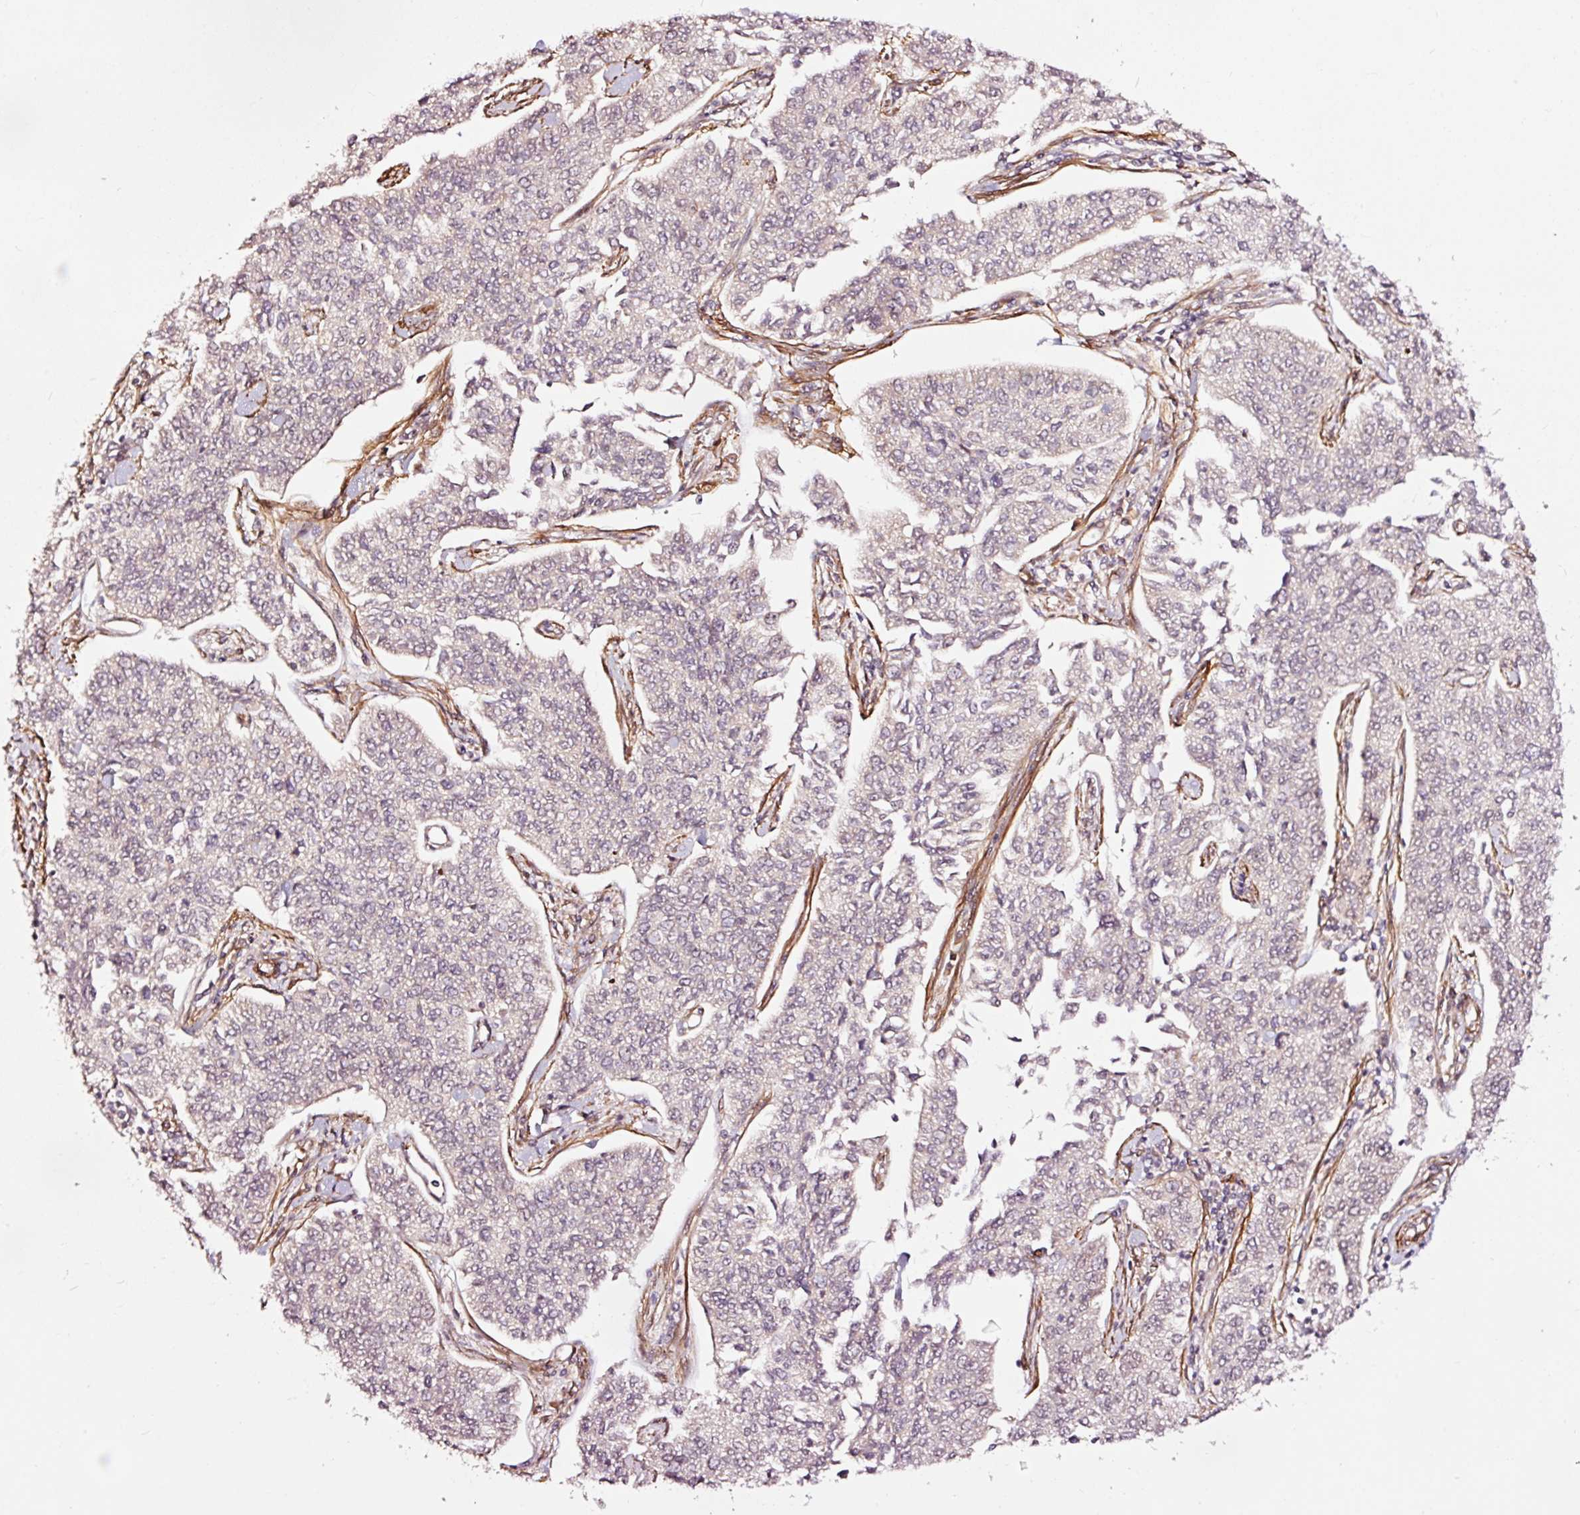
{"staining": {"intensity": "negative", "quantity": "none", "location": "none"}, "tissue": "cervical cancer", "cell_type": "Tumor cells", "image_type": "cancer", "snomed": [{"axis": "morphology", "description": "Squamous cell carcinoma, NOS"}, {"axis": "topography", "description": "Cervix"}], "caption": "This is an immunohistochemistry (IHC) photomicrograph of cervical squamous cell carcinoma. There is no expression in tumor cells.", "gene": "TPM1", "patient": {"sex": "female", "age": 35}}